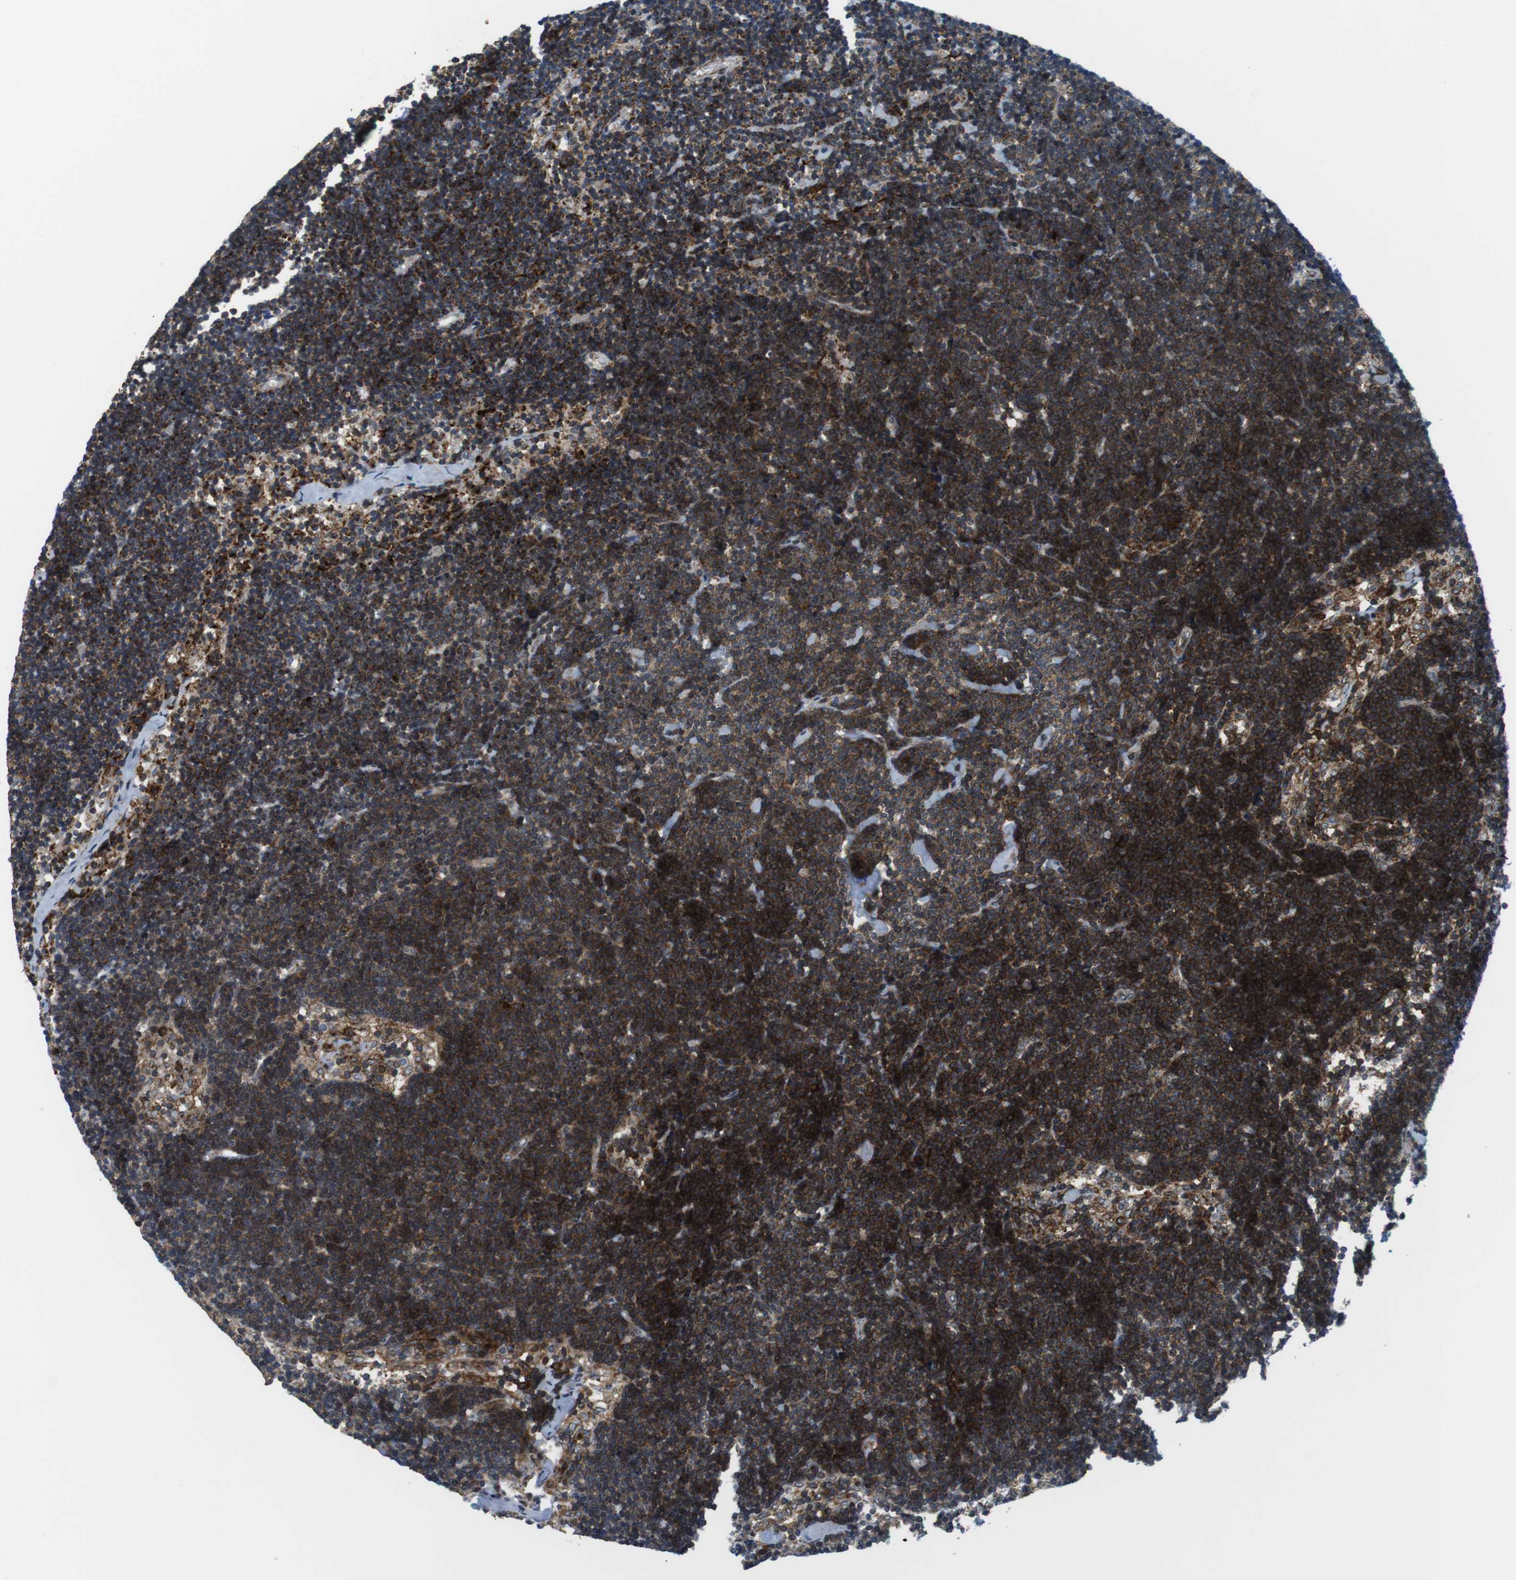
{"staining": {"intensity": "strong", "quantity": ">75%", "location": "cytoplasmic/membranous"}, "tissue": "lymph node", "cell_type": "Germinal center cells", "image_type": "normal", "snomed": [{"axis": "morphology", "description": "Normal tissue, NOS"}, {"axis": "topography", "description": "Lymph node"}], "caption": "IHC (DAB (3,3'-diaminobenzidine)) staining of benign lymph node displays strong cytoplasmic/membranous protein staining in about >75% of germinal center cells. (Brightfield microscopy of DAB IHC at high magnification).", "gene": "CUL7", "patient": {"sex": "male", "age": 63}}